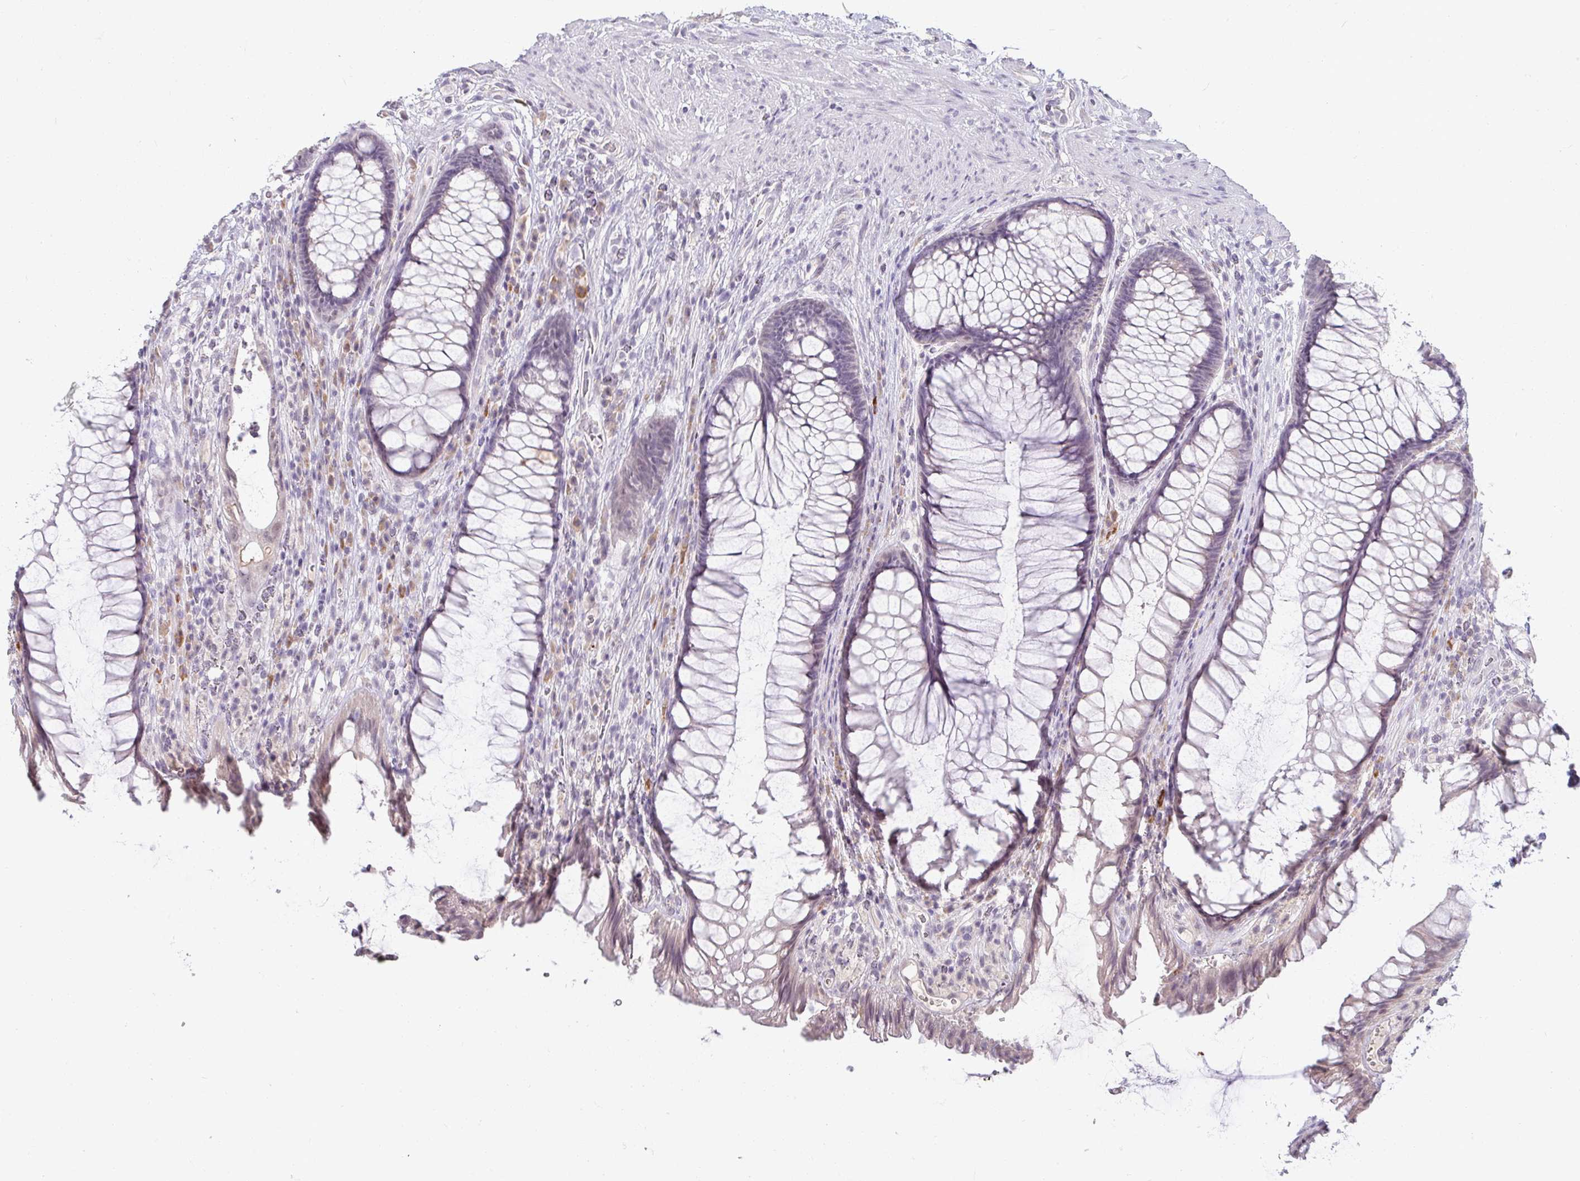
{"staining": {"intensity": "negative", "quantity": "none", "location": "none"}, "tissue": "rectum", "cell_type": "Glandular cells", "image_type": "normal", "snomed": [{"axis": "morphology", "description": "Normal tissue, NOS"}, {"axis": "topography", "description": "Rectum"}], "caption": "Immunohistochemical staining of unremarkable human rectum reveals no significant positivity in glandular cells. (Brightfield microscopy of DAB immunohistochemistry (IHC) at high magnification).", "gene": "DDN", "patient": {"sex": "male", "age": 53}}